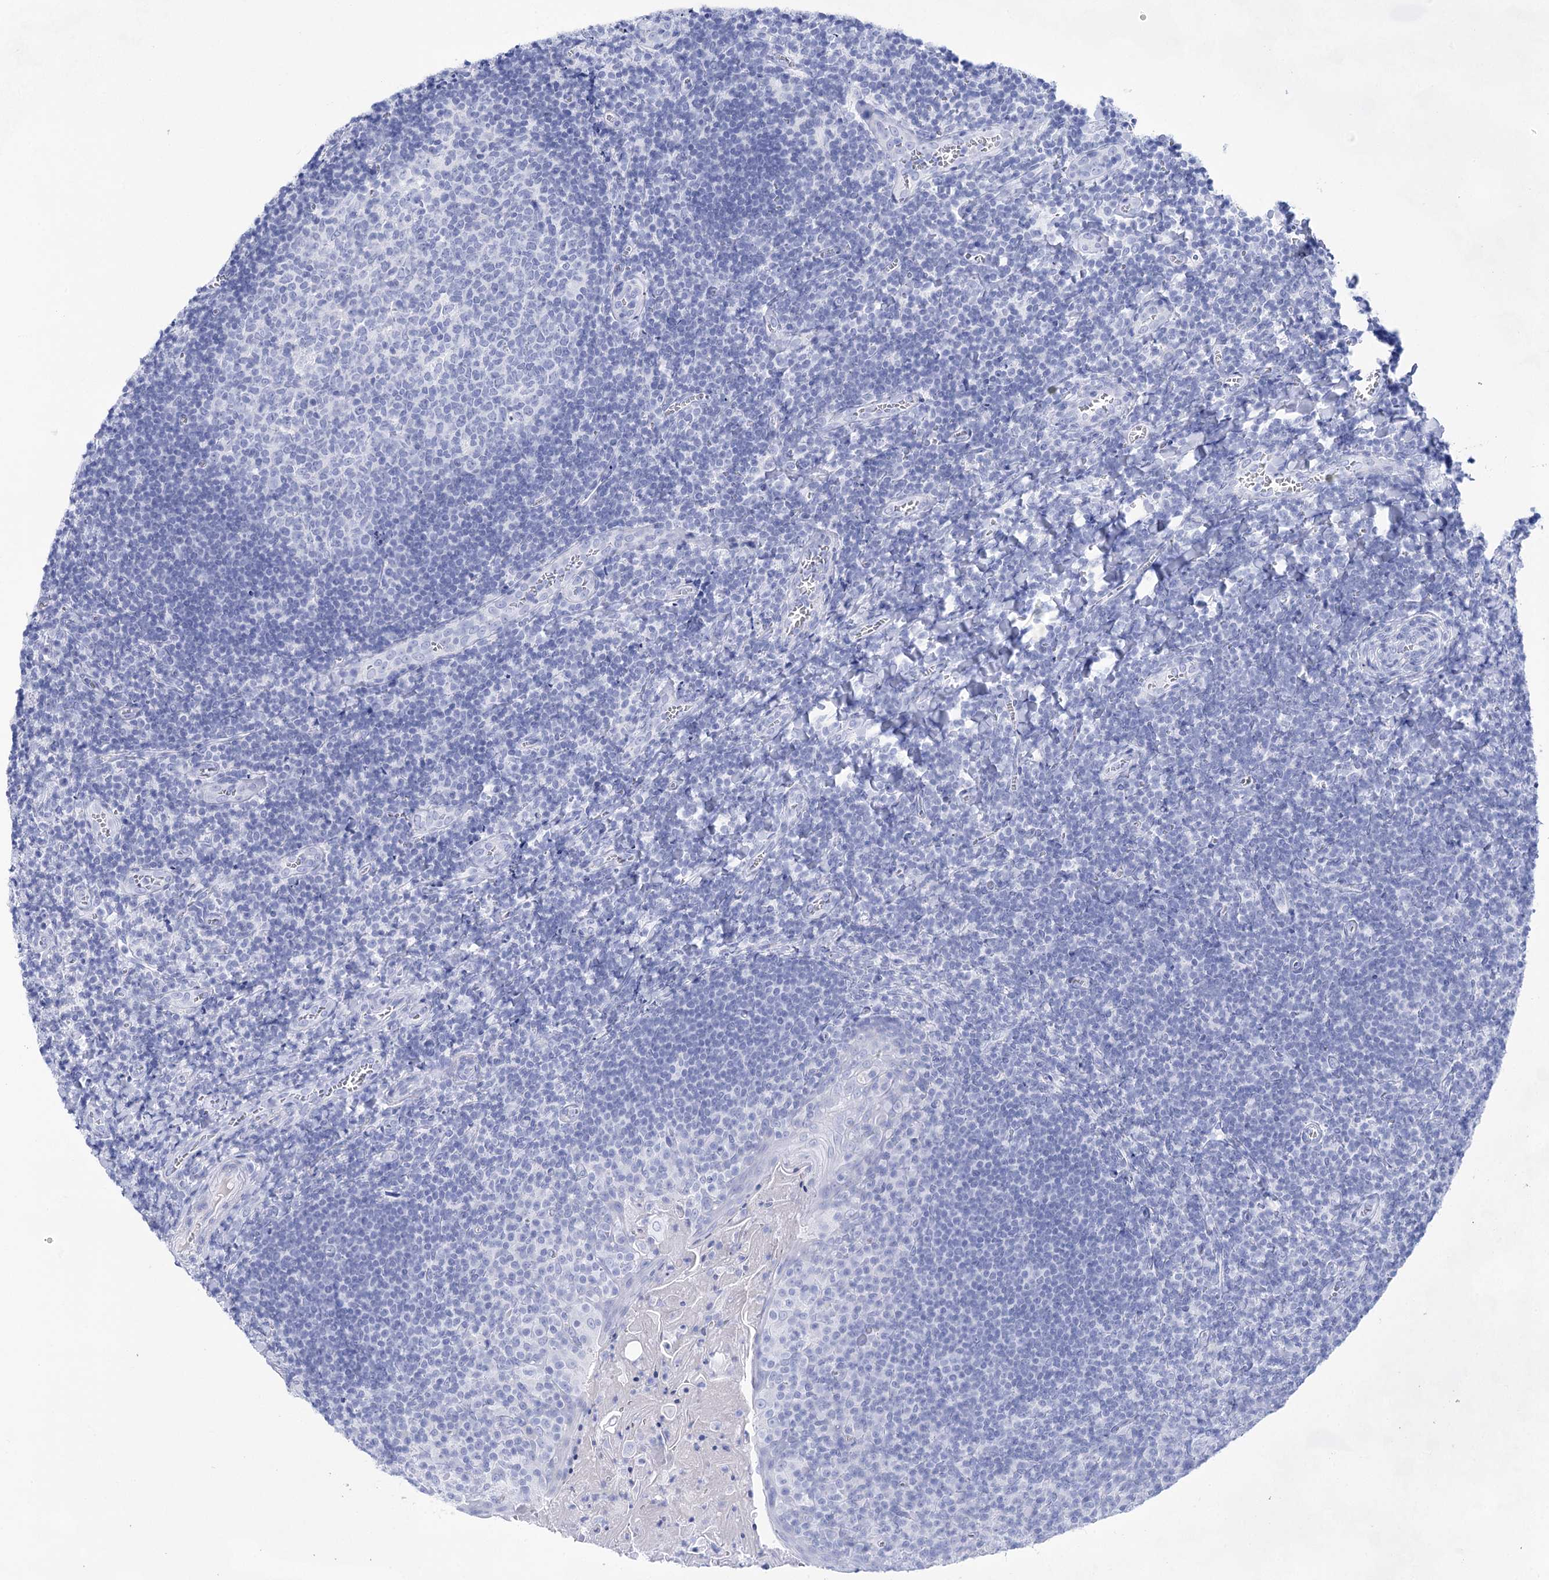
{"staining": {"intensity": "negative", "quantity": "none", "location": "none"}, "tissue": "tonsil", "cell_type": "Germinal center cells", "image_type": "normal", "snomed": [{"axis": "morphology", "description": "Normal tissue, NOS"}, {"axis": "topography", "description": "Tonsil"}], "caption": "An immunohistochemistry (IHC) image of normal tonsil is shown. There is no staining in germinal center cells of tonsil.", "gene": "LALBA", "patient": {"sex": "male", "age": 27}}